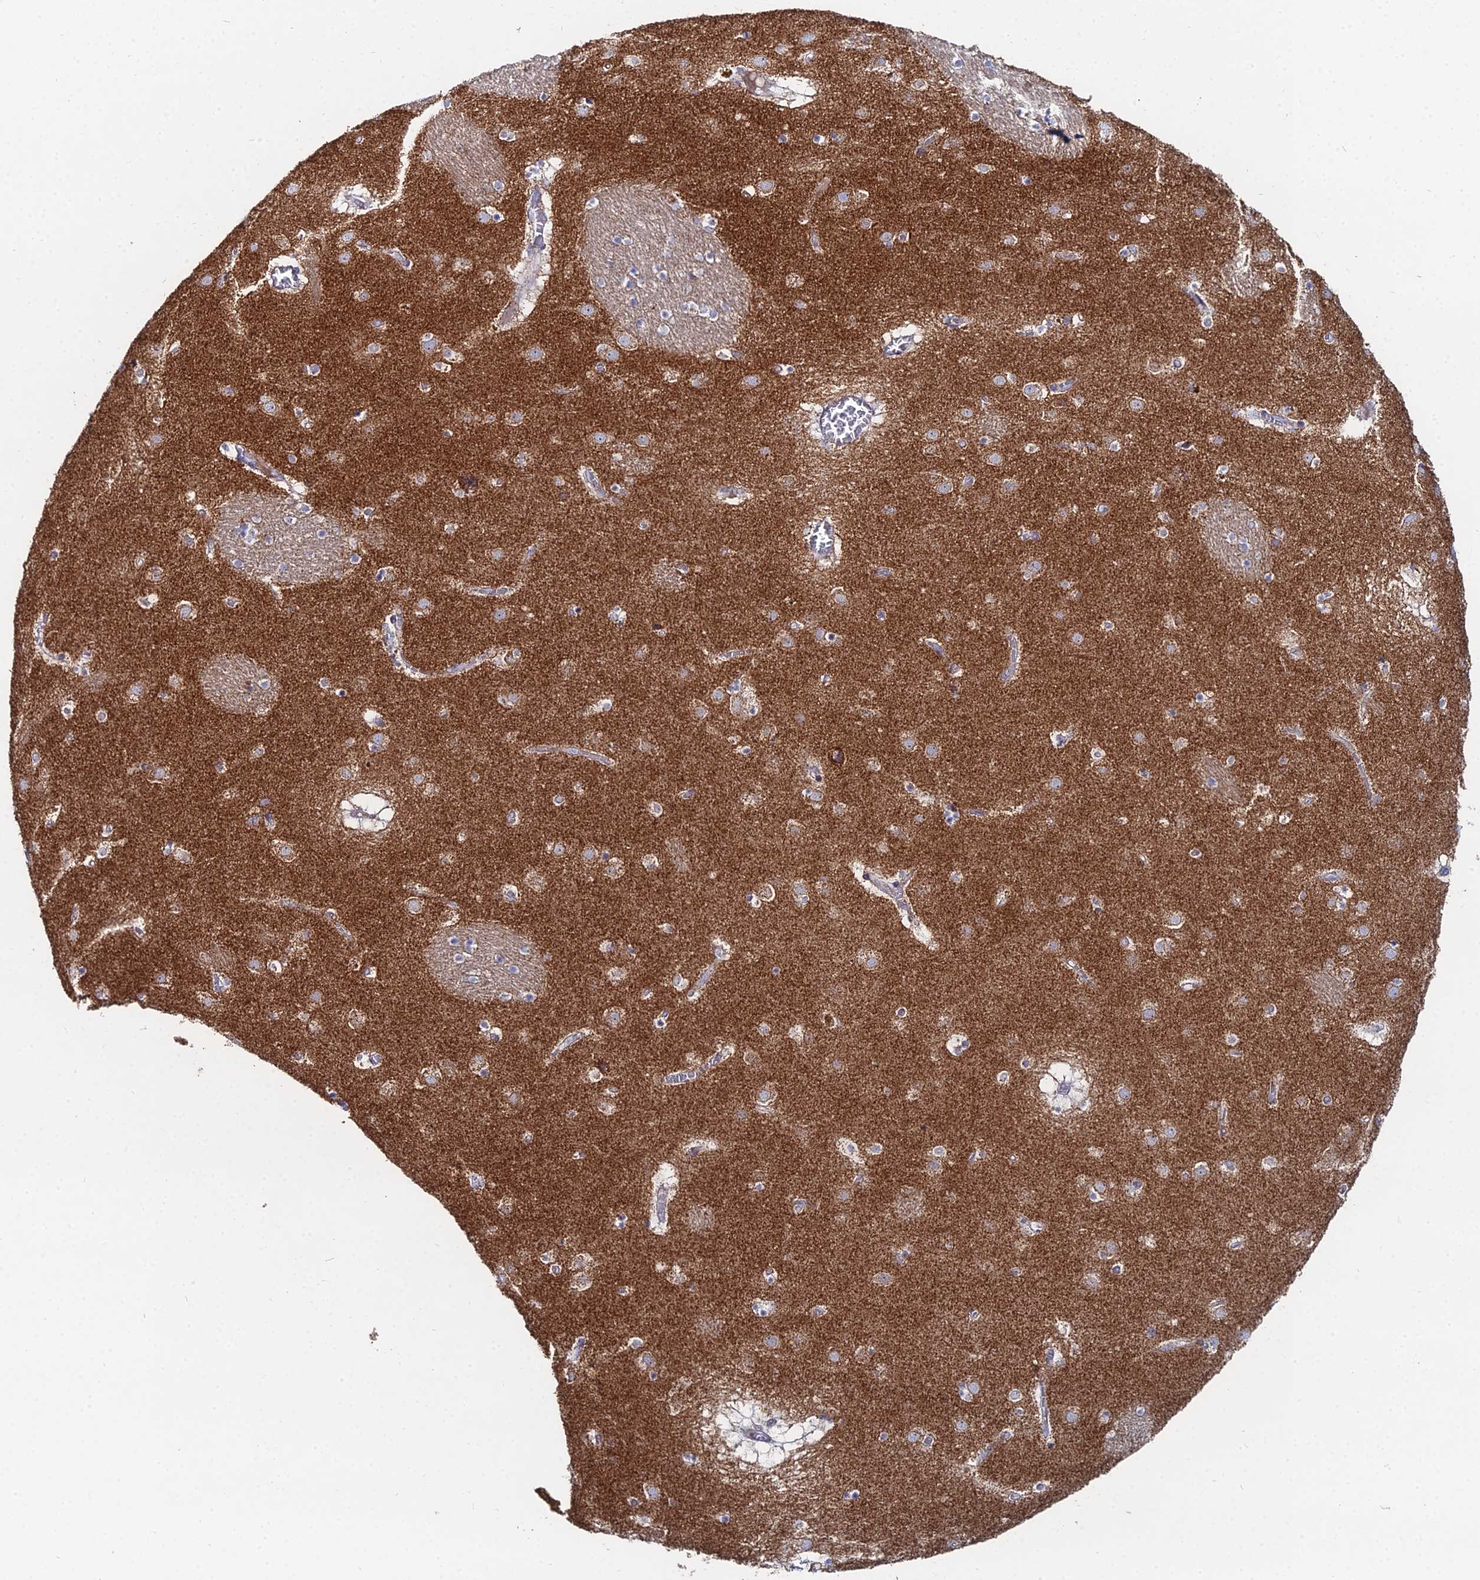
{"staining": {"intensity": "weak", "quantity": "25%-75%", "location": "cytoplasmic/membranous"}, "tissue": "caudate", "cell_type": "Glial cells", "image_type": "normal", "snomed": [{"axis": "morphology", "description": "Normal tissue, NOS"}, {"axis": "topography", "description": "Lateral ventricle wall"}], "caption": "IHC of unremarkable caudate demonstrates low levels of weak cytoplasmic/membranous staining in about 25%-75% of glial cells. (IHC, brightfield microscopy, high magnification).", "gene": "MPC1", "patient": {"sex": "male", "age": 70}}